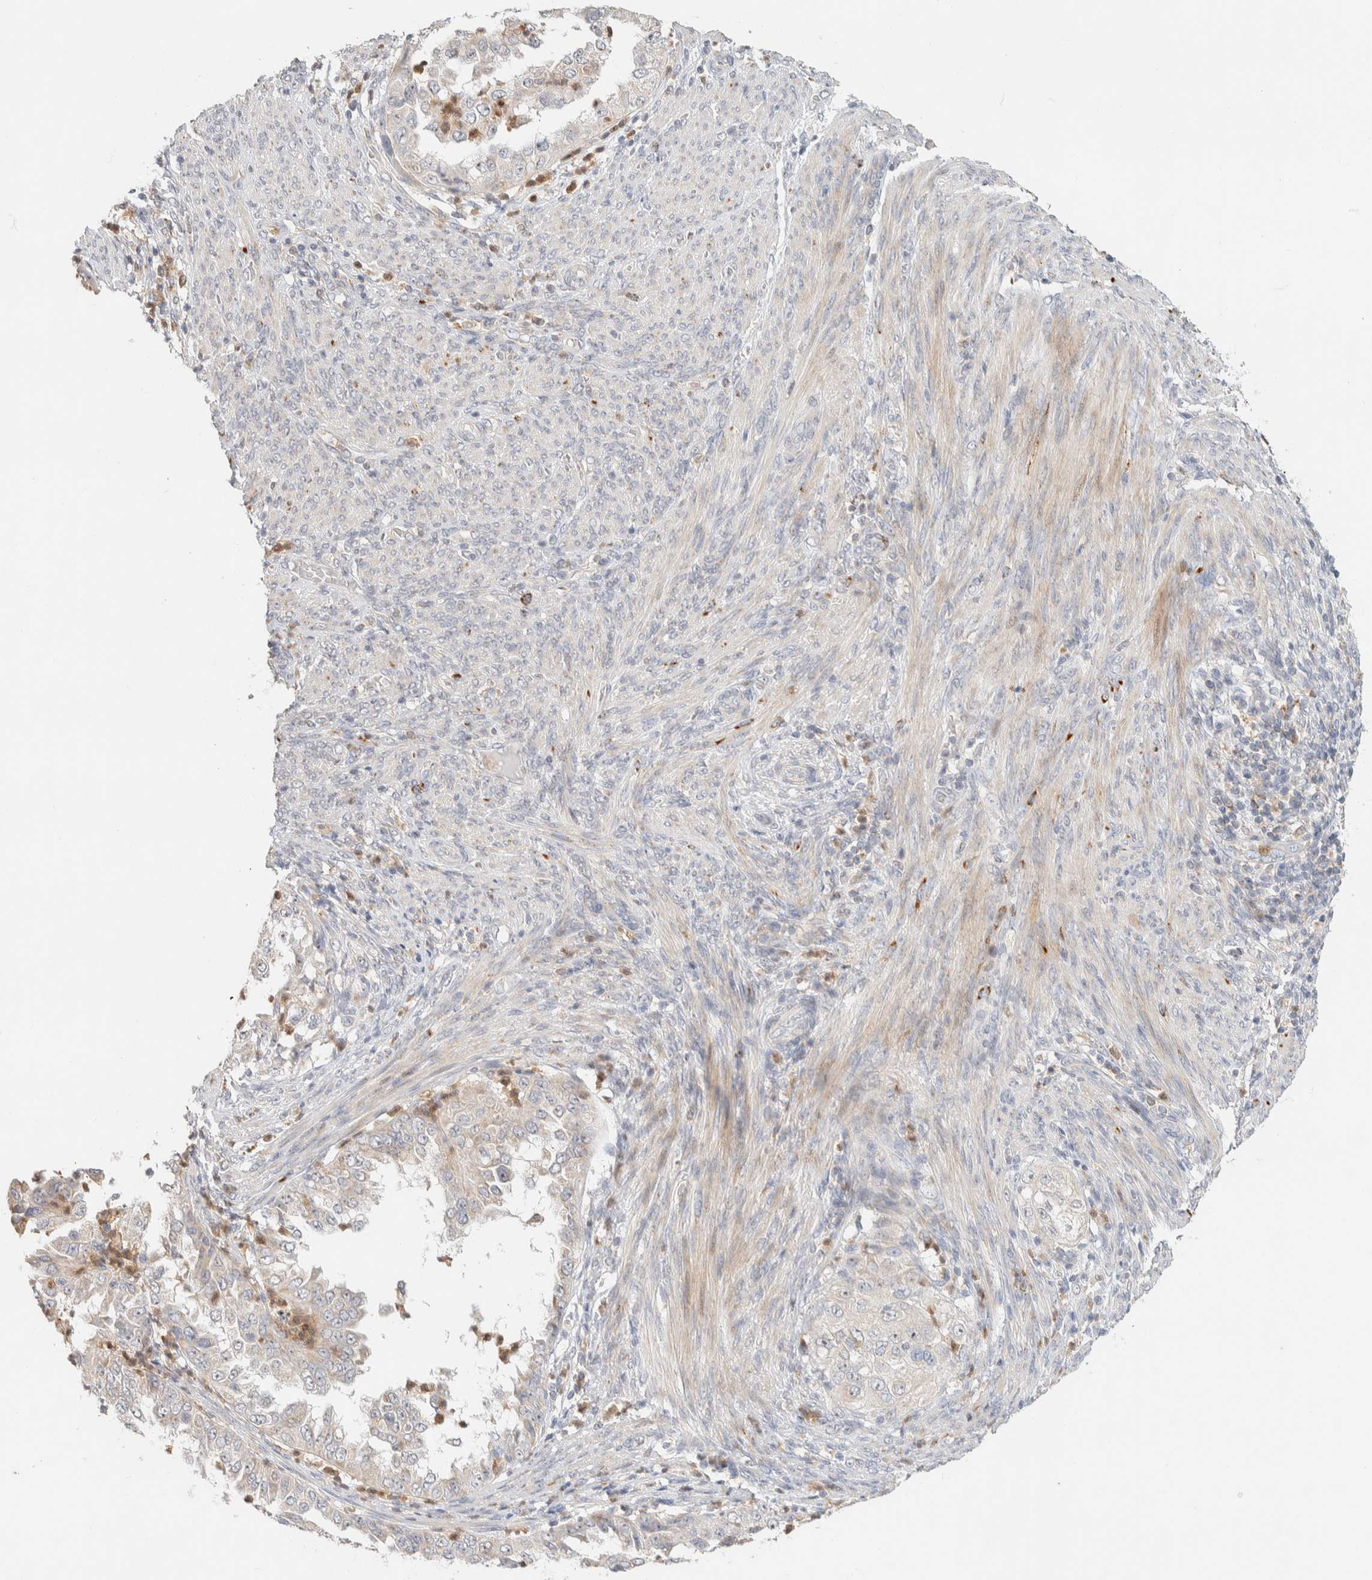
{"staining": {"intensity": "negative", "quantity": "none", "location": "none"}, "tissue": "endometrial cancer", "cell_type": "Tumor cells", "image_type": "cancer", "snomed": [{"axis": "morphology", "description": "Adenocarcinoma, NOS"}, {"axis": "topography", "description": "Endometrium"}], "caption": "Histopathology image shows no significant protein expression in tumor cells of endometrial adenocarcinoma.", "gene": "HDHD3", "patient": {"sex": "female", "age": 85}}